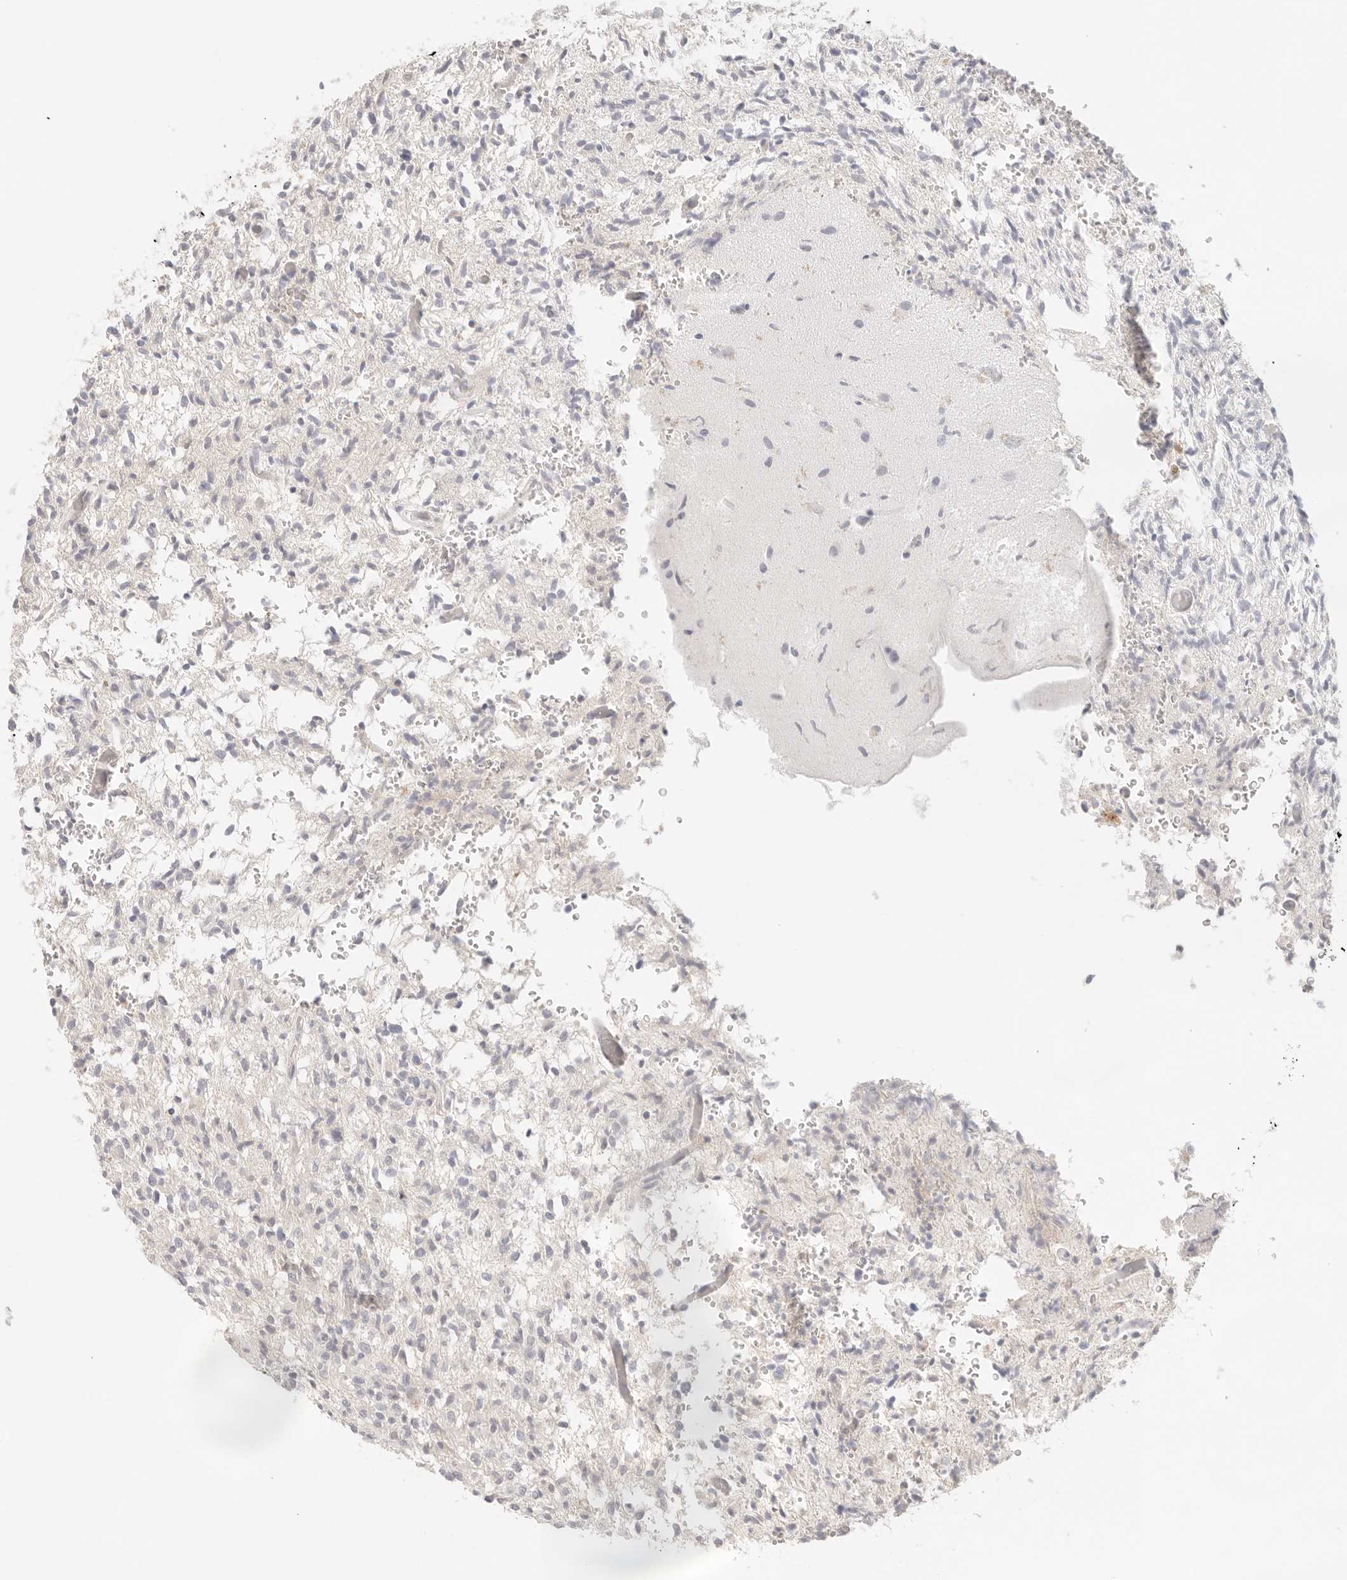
{"staining": {"intensity": "negative", "quantity": "none", "location": "none"}, "tissue": "glioma", "cell_type": "Tumor cells", "image_type": "cancer", "snomed": [{"axis": "morphology", "description": "Glioma, malignant, High grade"}, {"axis": "topography", "description": "Brain"}], "caption": "Glioma was stained to show a protein in brown. There is no significant staining in tumor cells. Nuclei are stained in blue.", "gene": "SPHK1", "patient": {"sex": "female", "age": 57}}